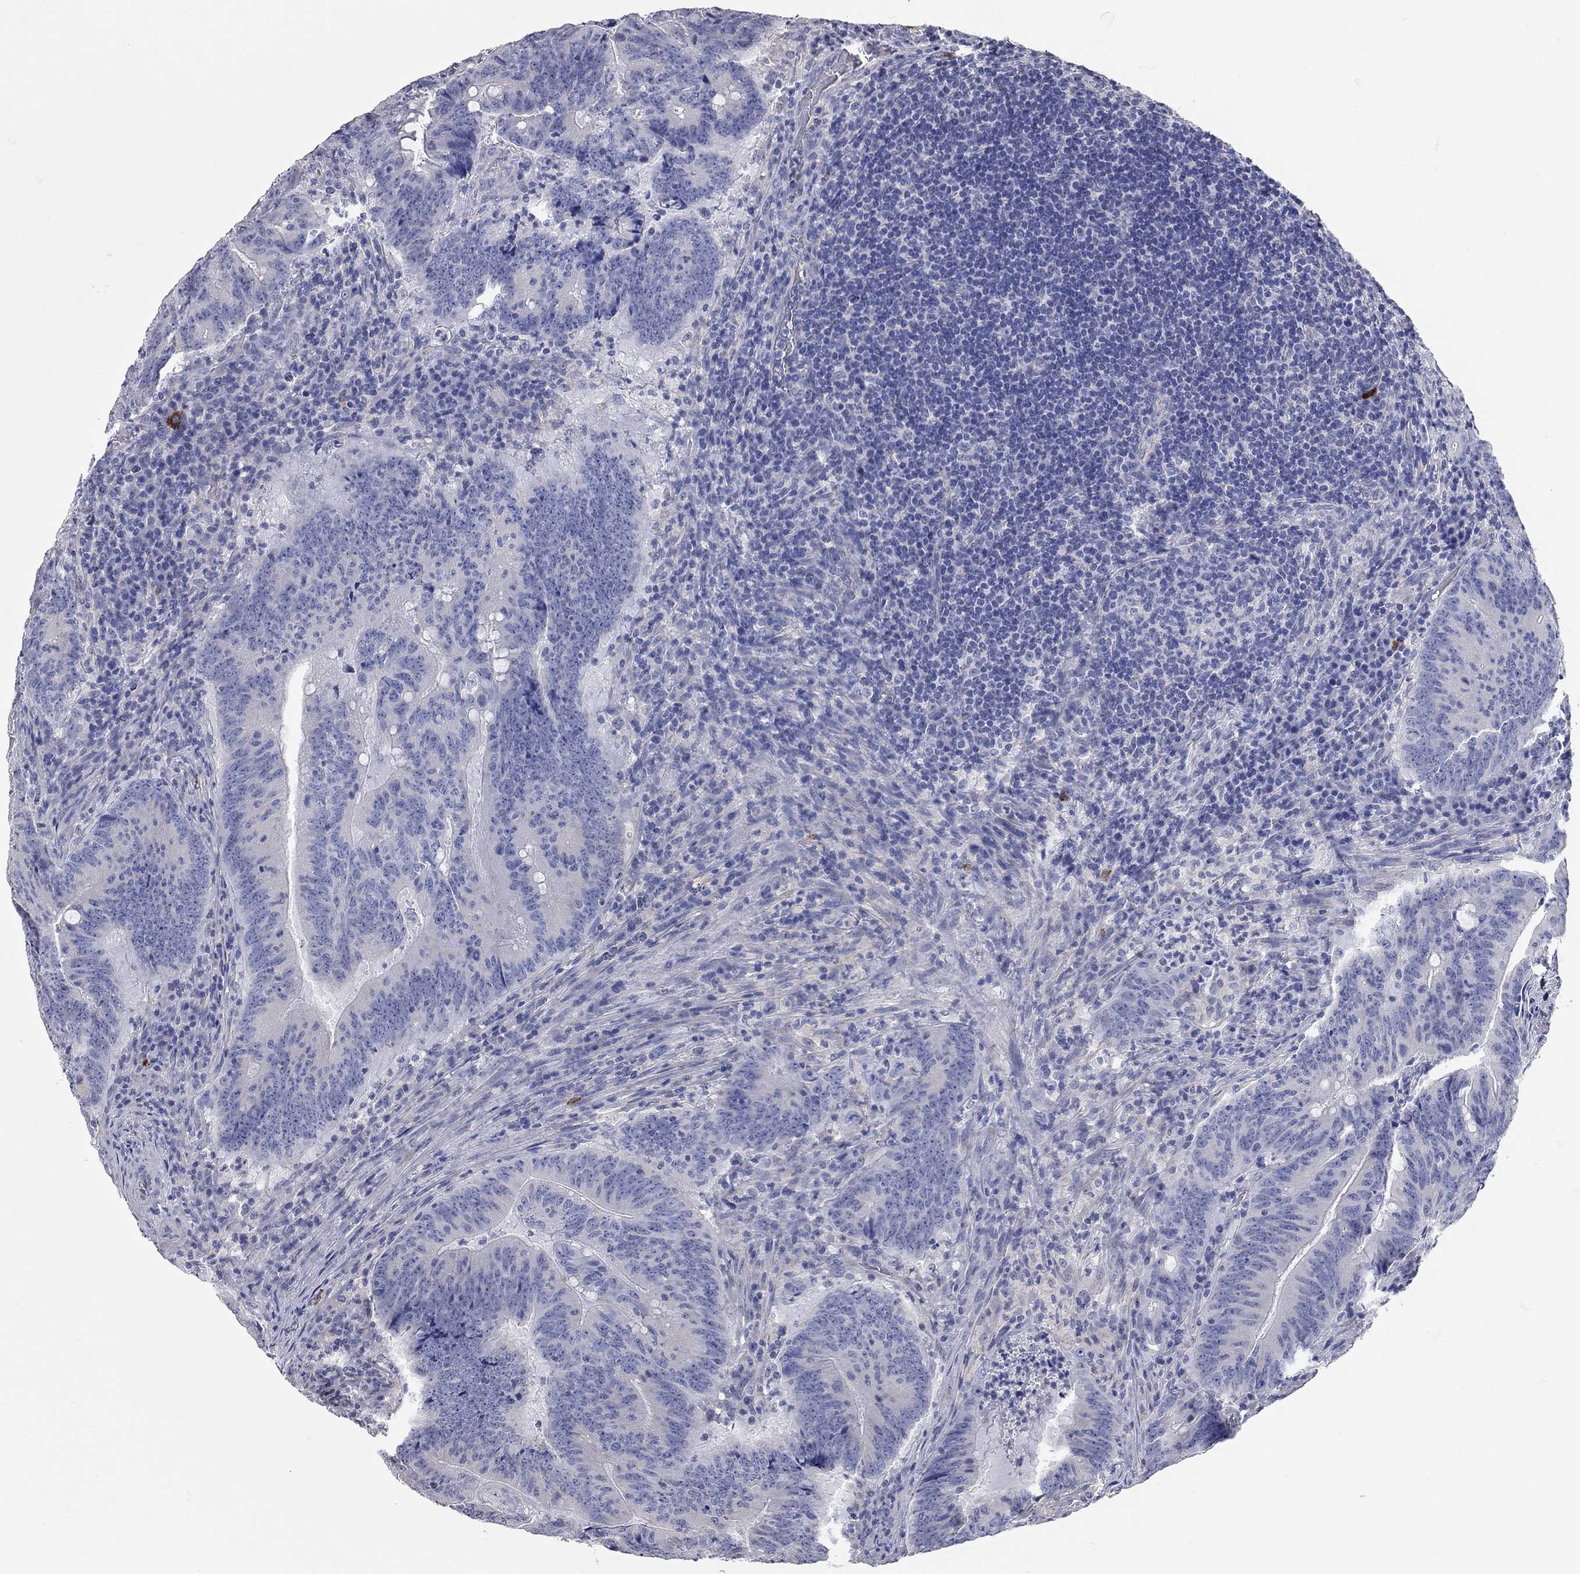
{"staining": {"intensity": "negative", "quantity": "none", "location": "none"}, "tissue": "colorectal cancer", "cell_type": "Tumor cells", "image_type": "cancer", "snomed": [{"axis": "morphology", "description": "Adenocarcinoma, NOS"}, {"axis": "topography", "description": "Colon"}], "caption": "An IHC image of adenocarcinoma (colorectal) is shown. There is no staining in tumor cells of adenocarcinoma (colorectal).", "gene": "C10orf90", "patient": {"sex": "female", "age": 87}}